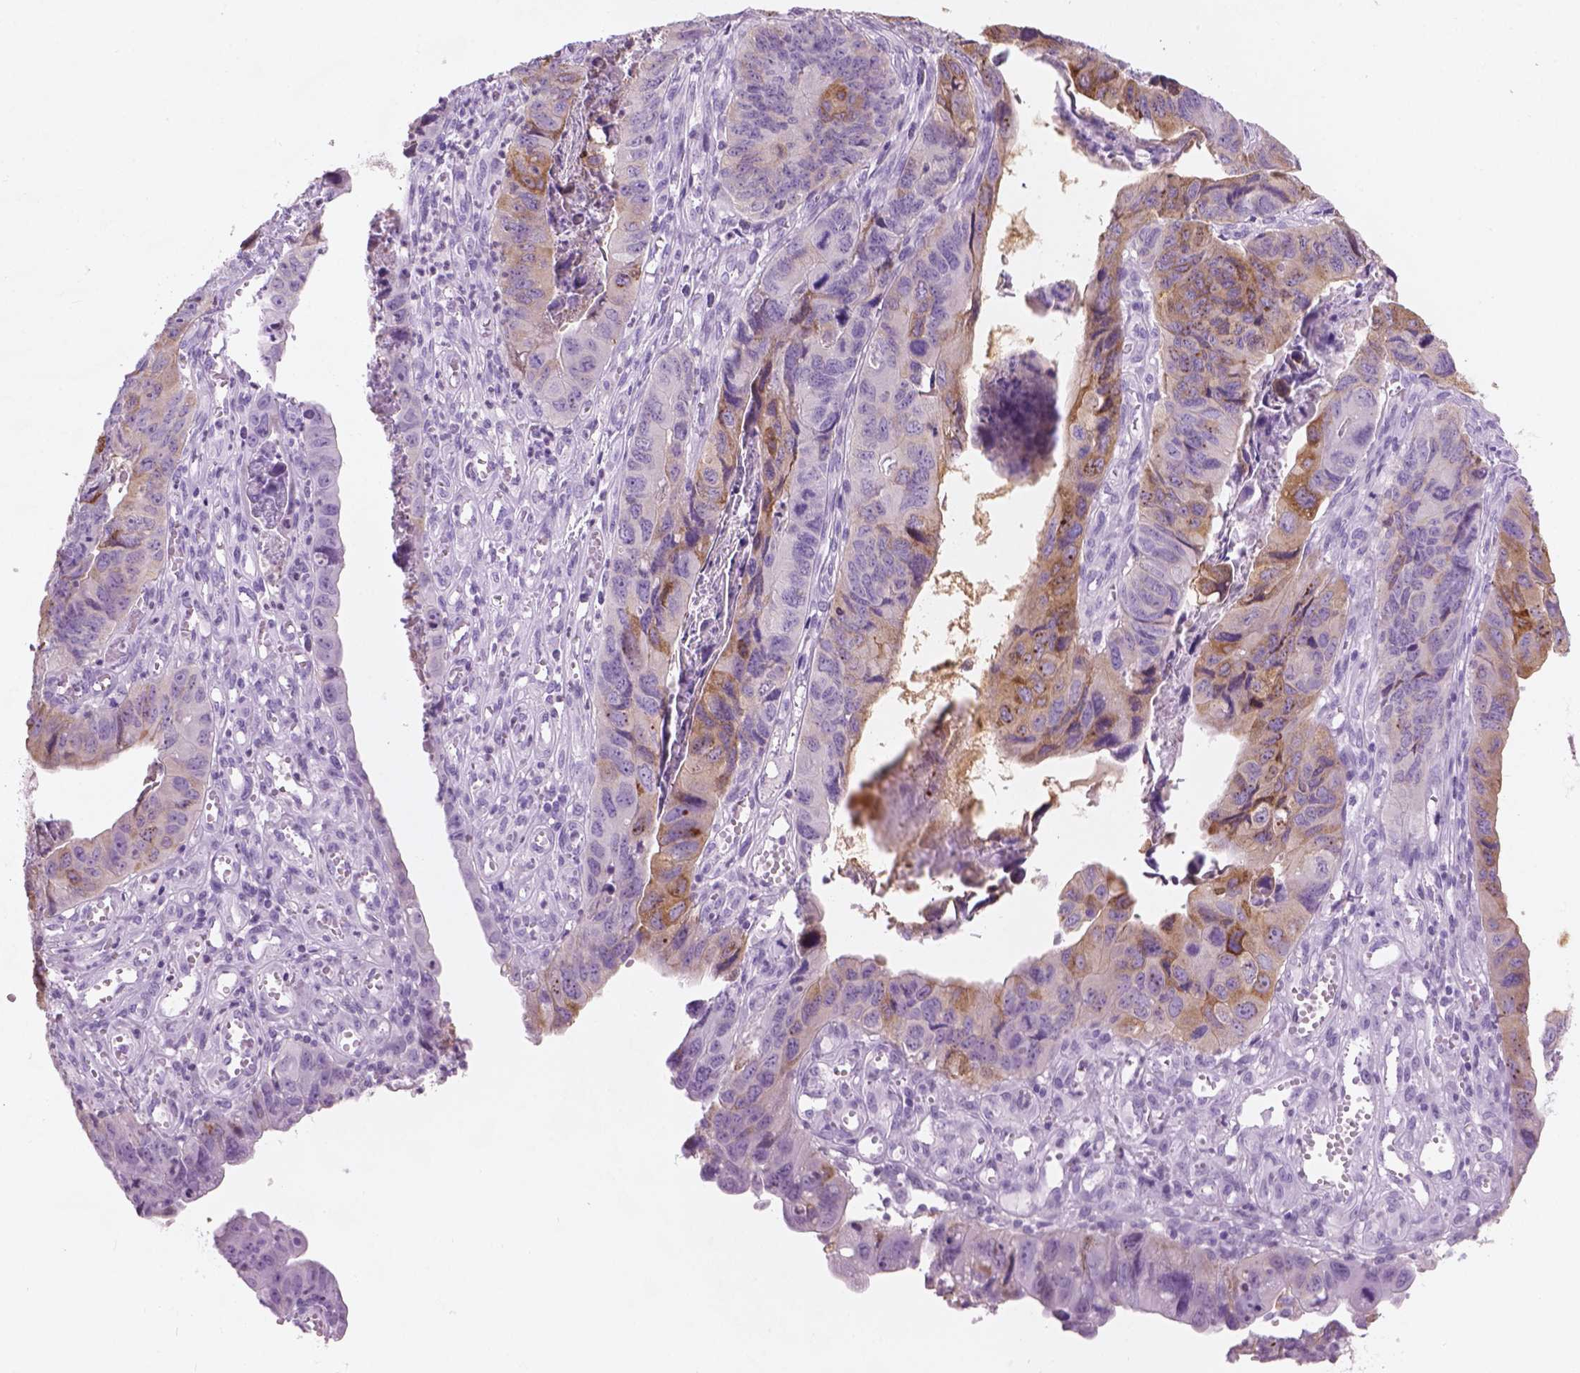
{"staining": {"intensity": "moderate", "quantity": "<25%", "location": "cytoplasmic/membranous"}, "tissue": "stomach cancer", "cell_type": "Tumor cells", "image_type": "cancer", "snomed": [{"axis": "morphology", "description": "Adenocarcinoma, NOS"}, {"axis": "topography", "description": "Stomach, lower"}], "caption": "Immunohistochemical staining of stomach cancer reveals moderate cytoplasmic/membranous protein positivity in about <25% of tumor cells. The protein is shown in brown color, while the nuclei are stained blue.", "gene": "TTC29", "patient": {"sex": "male", "age": 77}}